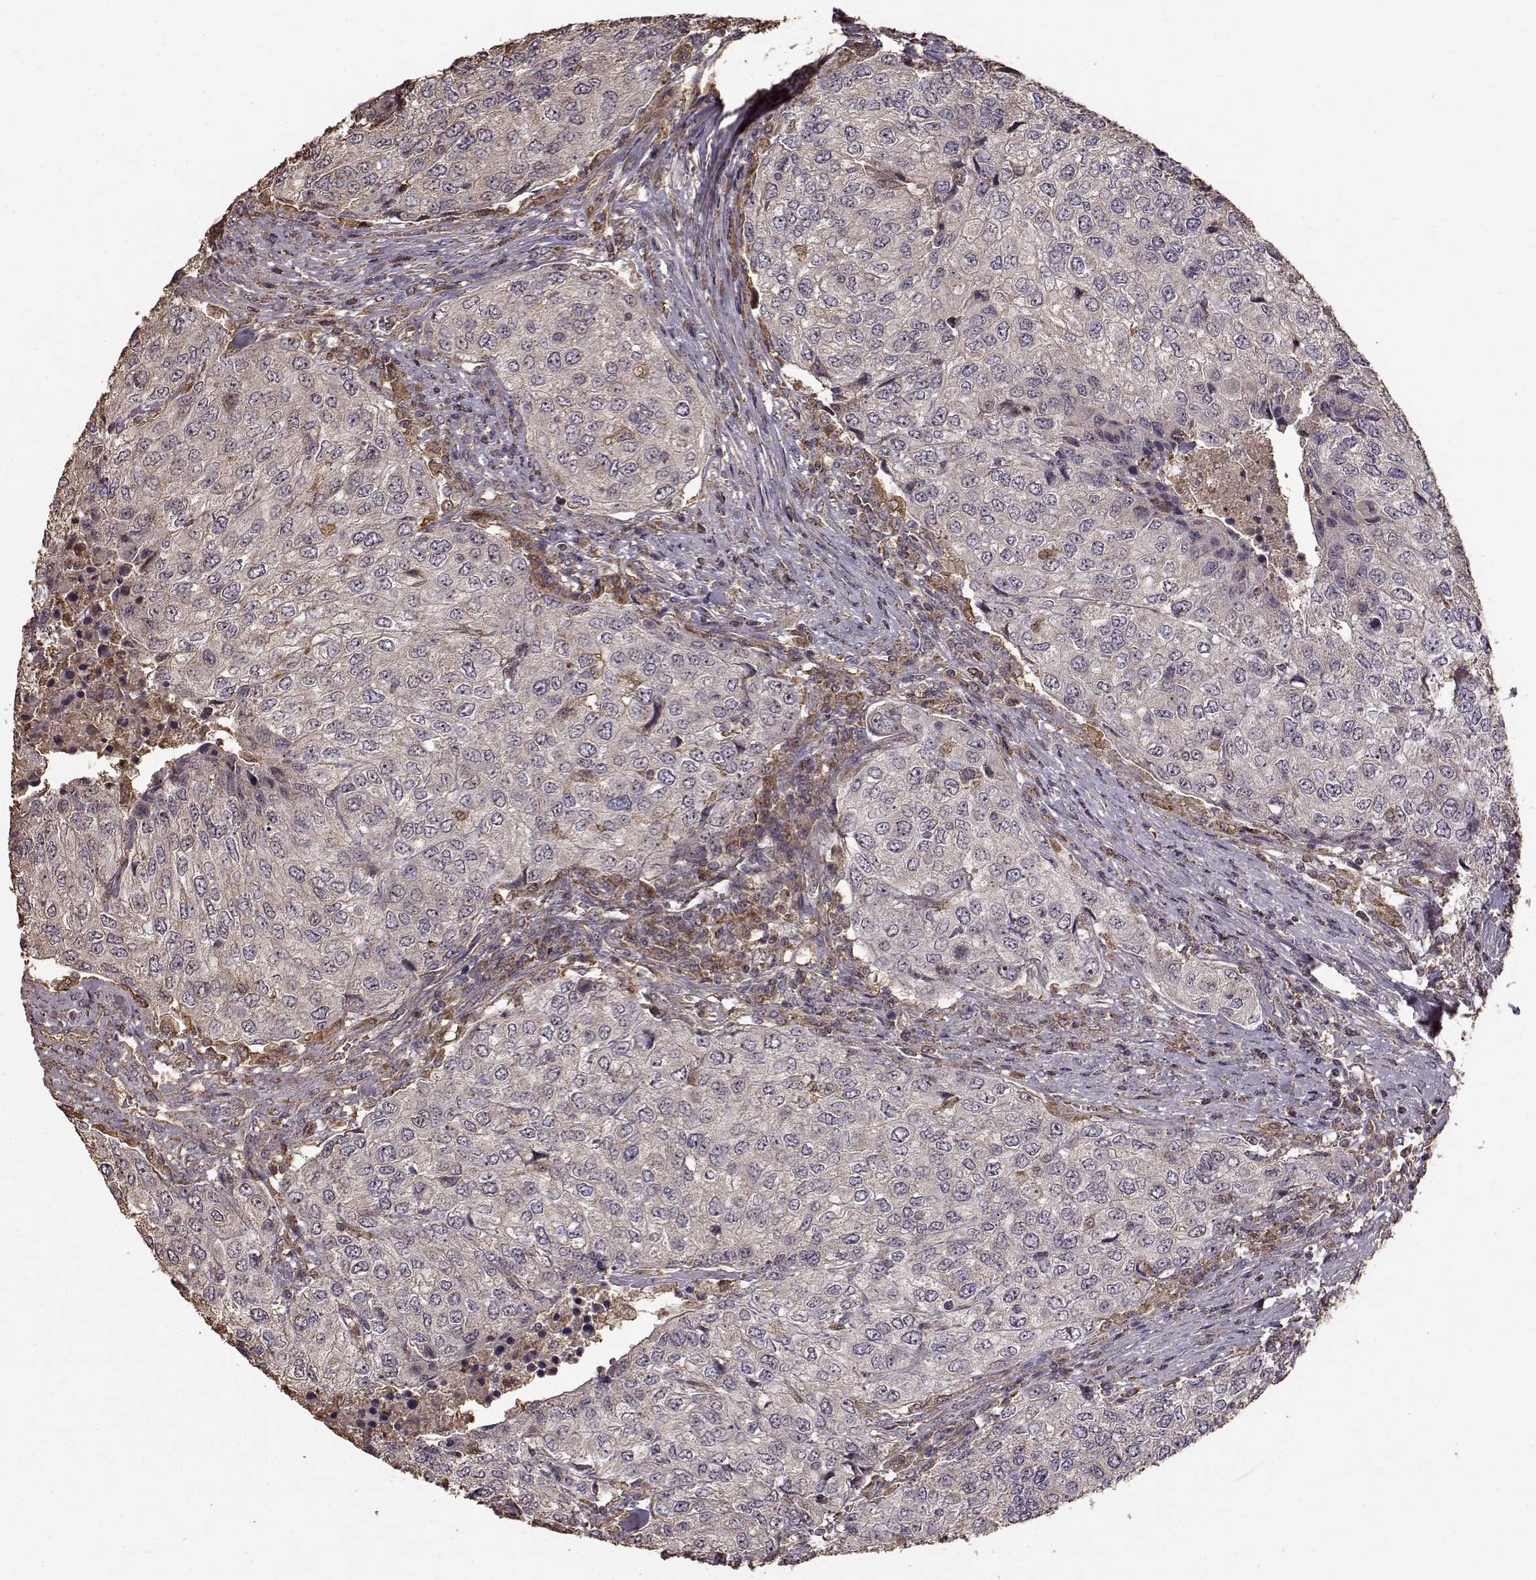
{"staining": {"intensity": "negative", "quantity": "none", "location": "none"}, "tissue": "urothelial cancer", "cell_type": "Tumor cells", "image_type": "cancer", "snomed": [{"axis": "morphology", "description": "Urothelial carcinoma, High grade"}, {"axis": "topography", "description": "Urinary bladder"}], "caption": "A high-resolution photomicrograph shows IHC staining of urothelial carcinoma (high-grade), which demonstrates no significant staining in tumor cells.", "gene": "PTGES2", "patient": {"sex": "female", "age": 78}}